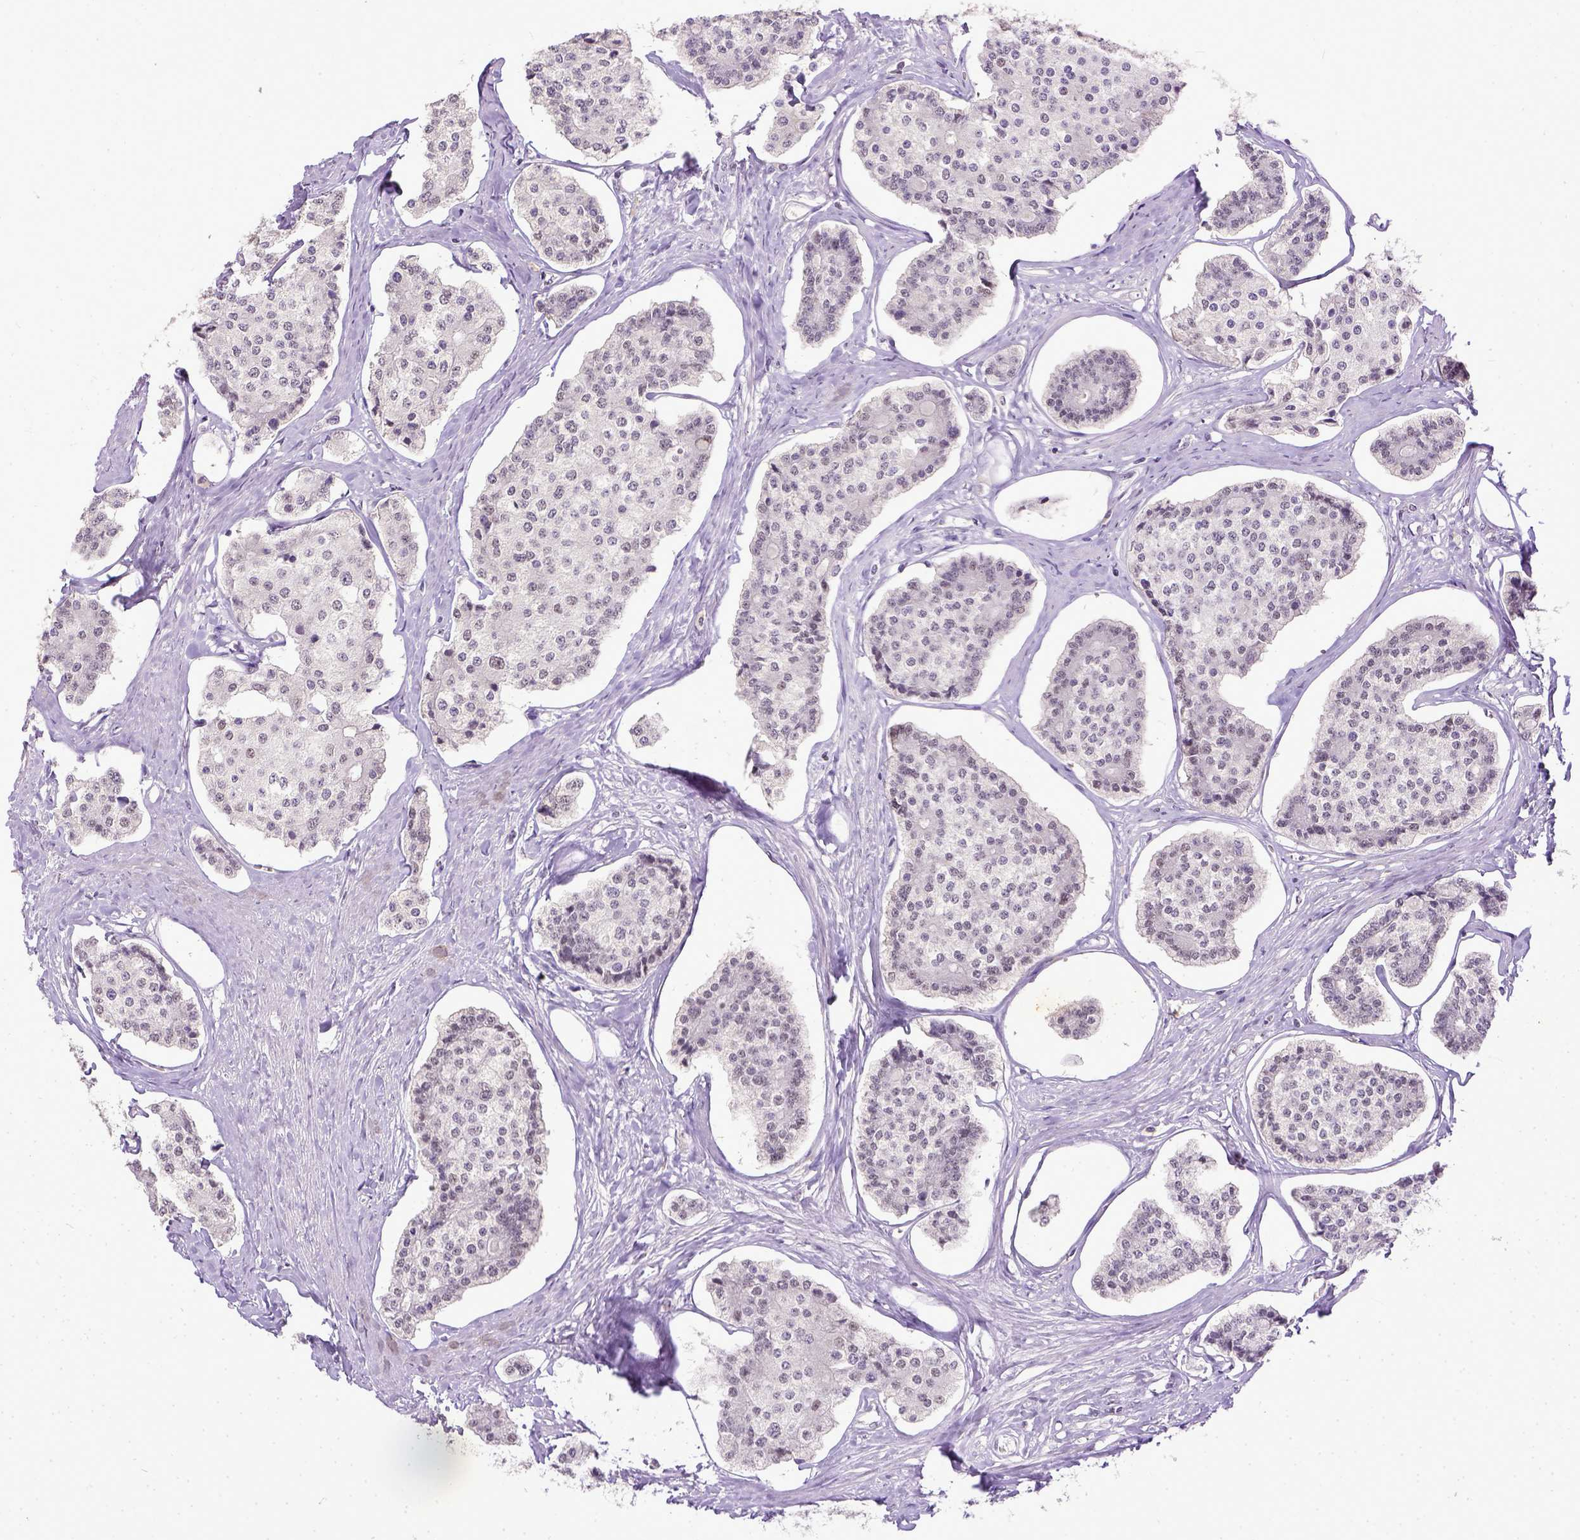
{"staining": {"intensity": "negative", "quantity": "none", "location": "none"}, "tissue": "carcinoid", "cell_type": "Tumor cells", "image_type": "cancer", "snomed": [{"axis": "morphology", "description": "Carcinoid, malignant, NOS"}, {"axis": "topography", "description": "Small intestine"}], "caption": "Immunohistochemistry histopathology image of human malignant carcinoid stained for a protein (brown), which demonstrates no positivity in tumor cells.", "gene": "ERCC1", "patient": {"sex": "female", "age": 65}}